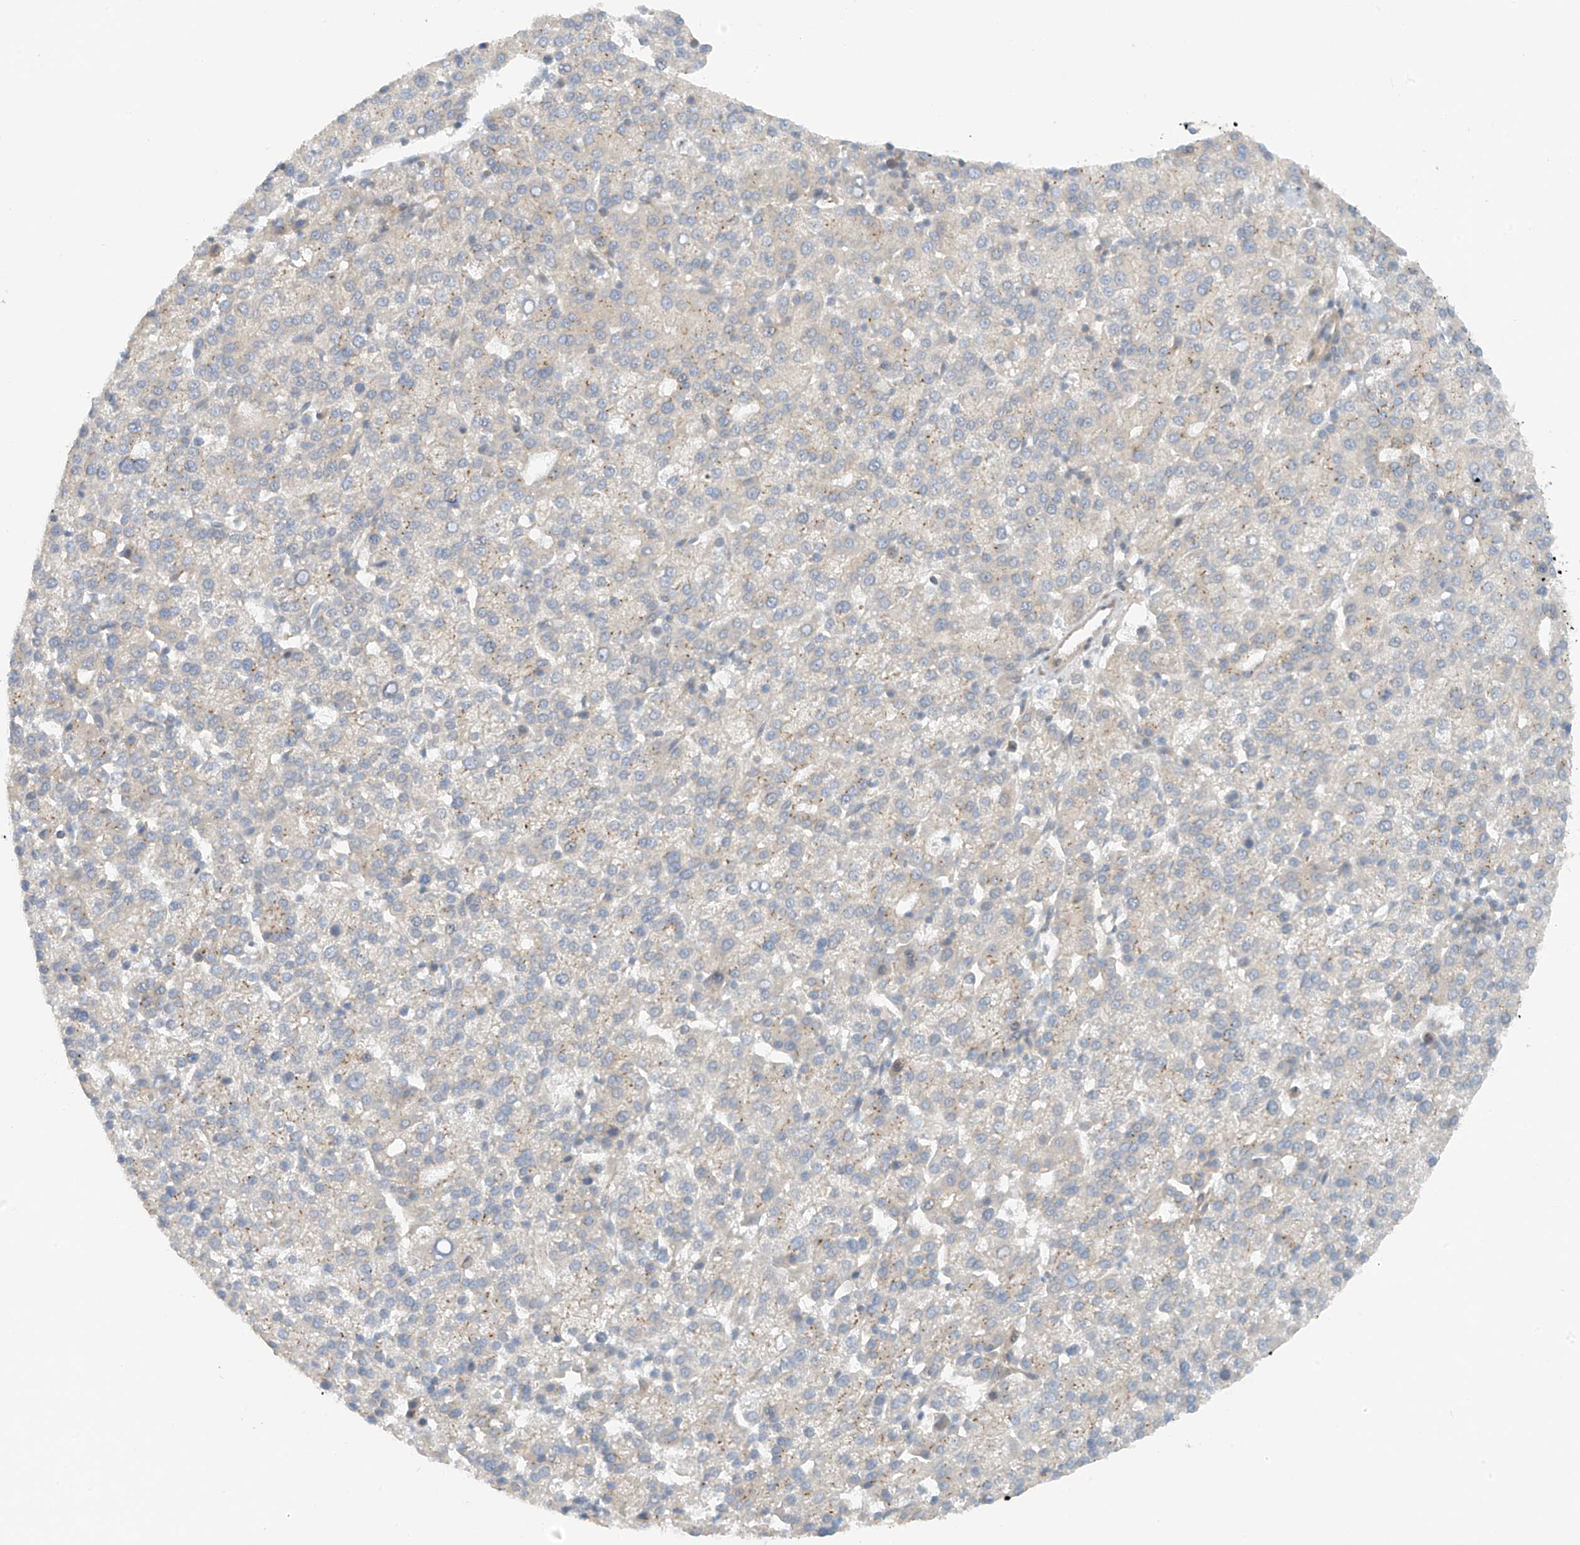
{"staining": {"intensity": "negative", "quantity": "none", "location": "none"}, "tissue": "liver cancer", "cell_type": "Tumor cells", "image_type": "cancer", "snomed": [{"axis": "morphology", "description": "Carcinoma, Hepatocellular, NOS"}, {"axis": "topography", "description": "Liver"}], "caption": "This is an immunohistochemistry photomicrograph of hepatocellular carcinoma (liver). There is no positivity in tumor cells.", "gene": "FSD1L", "patient": {"sex": "female", "age": 58}}